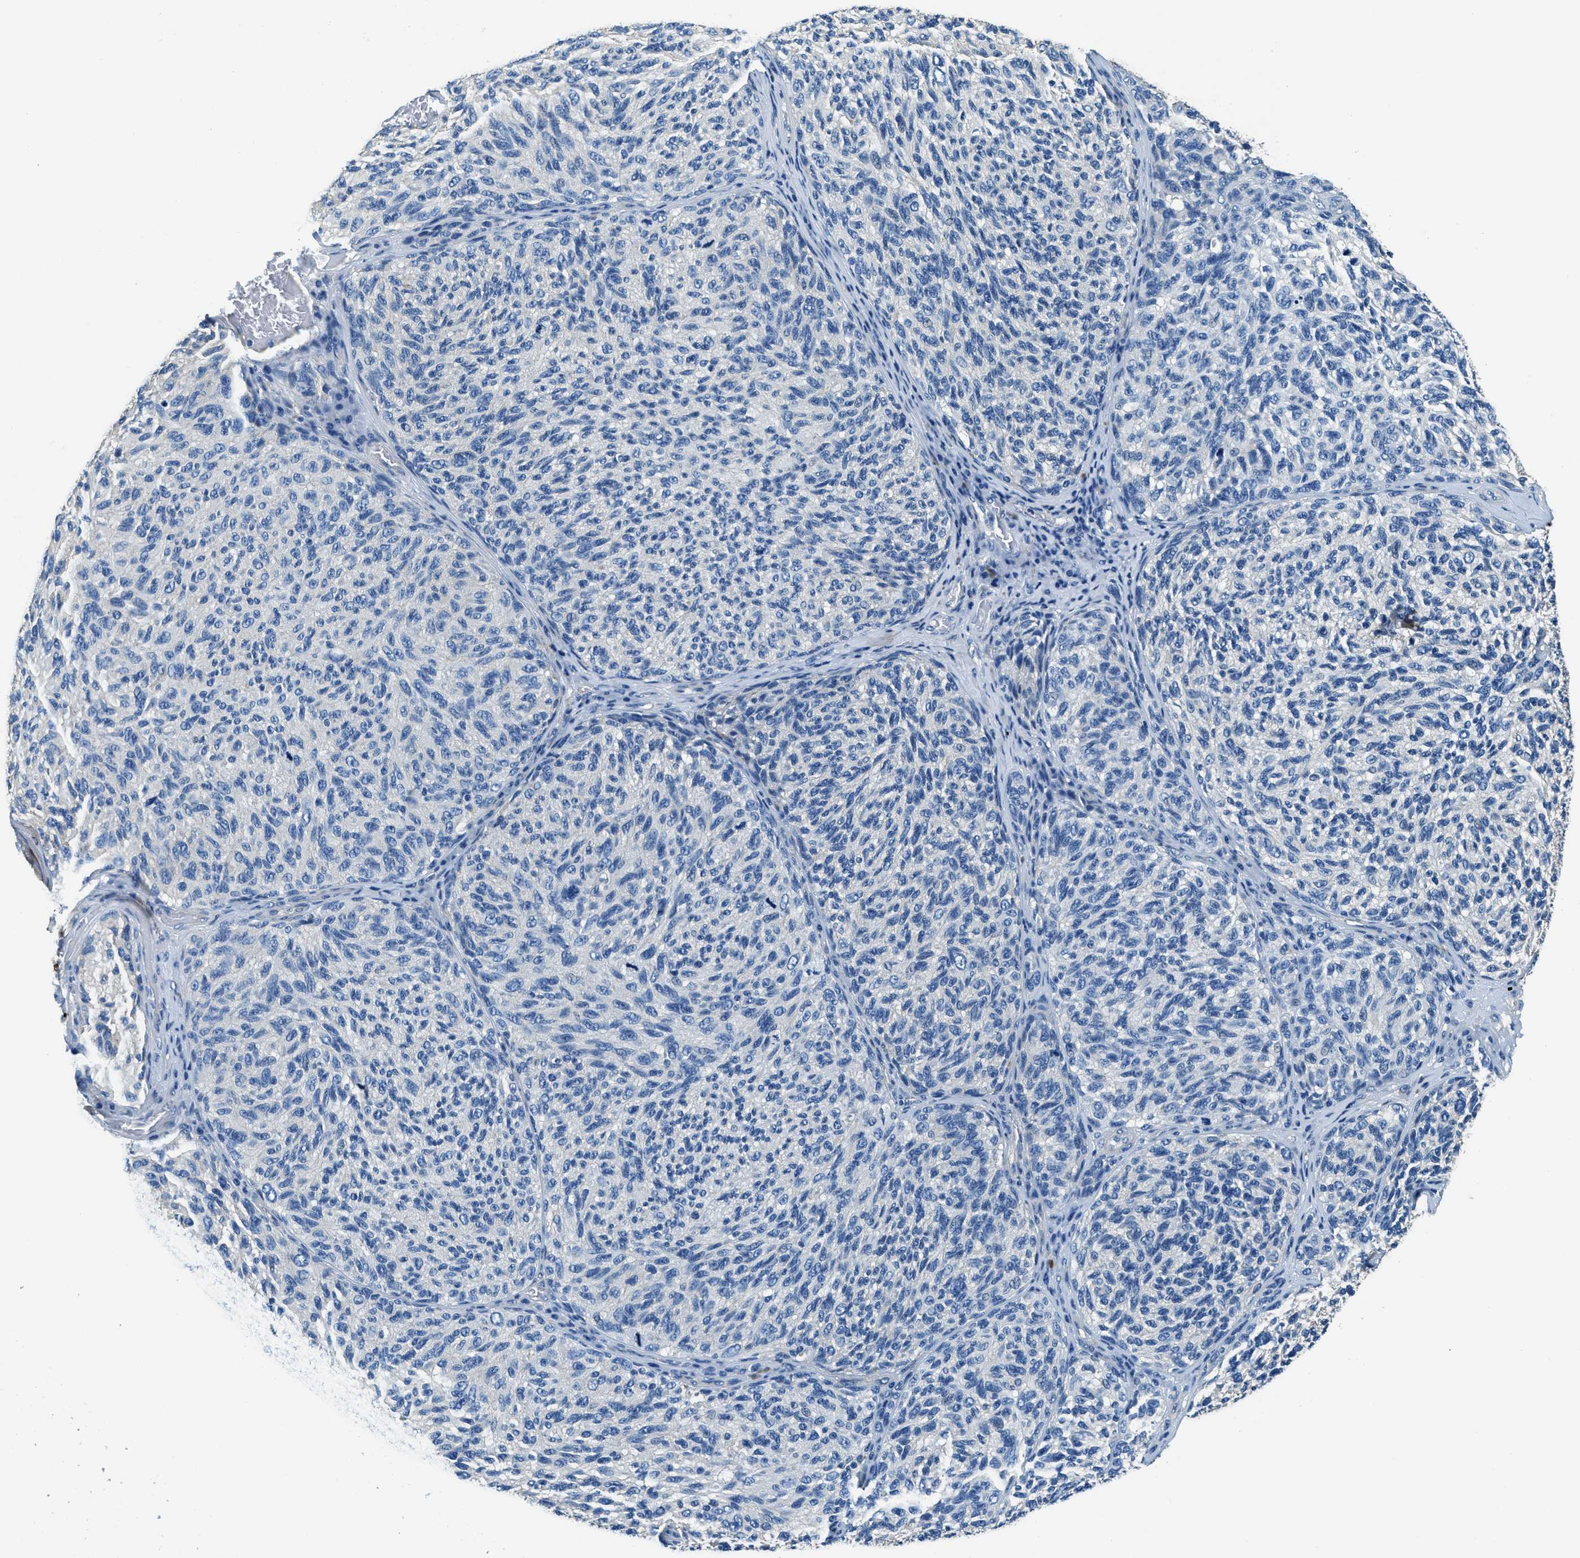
{"staining": {"intensity": "negative", "quantity": "none", "location": "none"}, "tissue": "melanoma", "cell_type": "Tumor cells", "image_type": "cancer", "snomed": [{"axis": "morphology", "description": "Malignant melanoma, NOS"}, {"axis": "topography", "description": "Skin"}], "caption": "An immunohistochemistry photomicrograph of melanoma is shown. There is no staining in tumor cells of melanoma.", "gene": "TMEM186", "patient": {"sex": "female", "age": 73}}